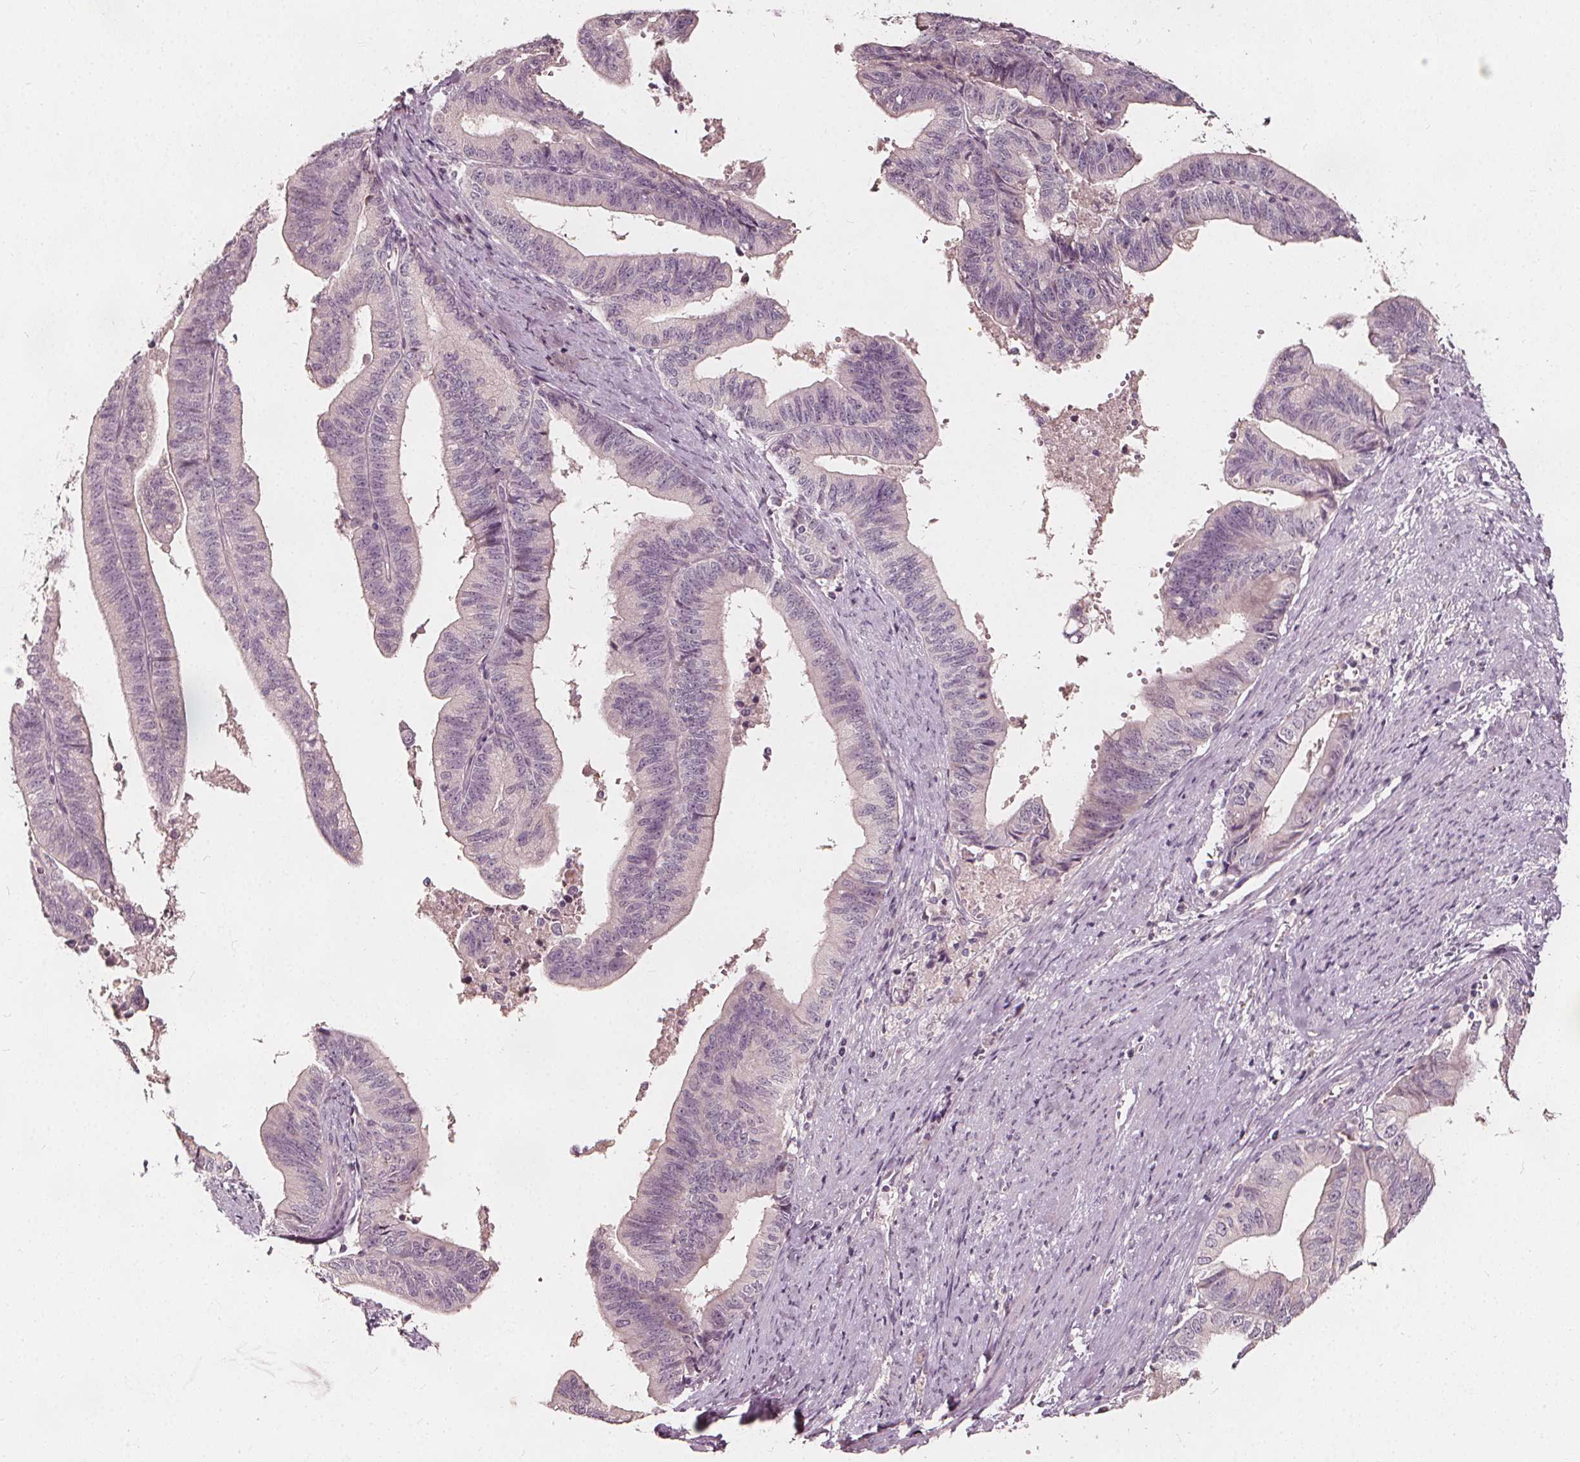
{"staining": {"intensity": "negative", "quantity": "none", "location": "none"}, "tissue": "endometrial cancer", "cell_type": "Tumor cells", "image_type": "cancer", "snomed": [{"axis": "morphology", "description": "Adenocarcinoma, NOS"}, {"axis": "topography", "description": "Endometrium"}], "caption": "This is an immunohistochemistry histopathology image of human adenocarcinoma (endometrial). There is no staining in tumor cells.", "gene": "NPC1L1", "patient": {"sex": "female", "age": 65}}